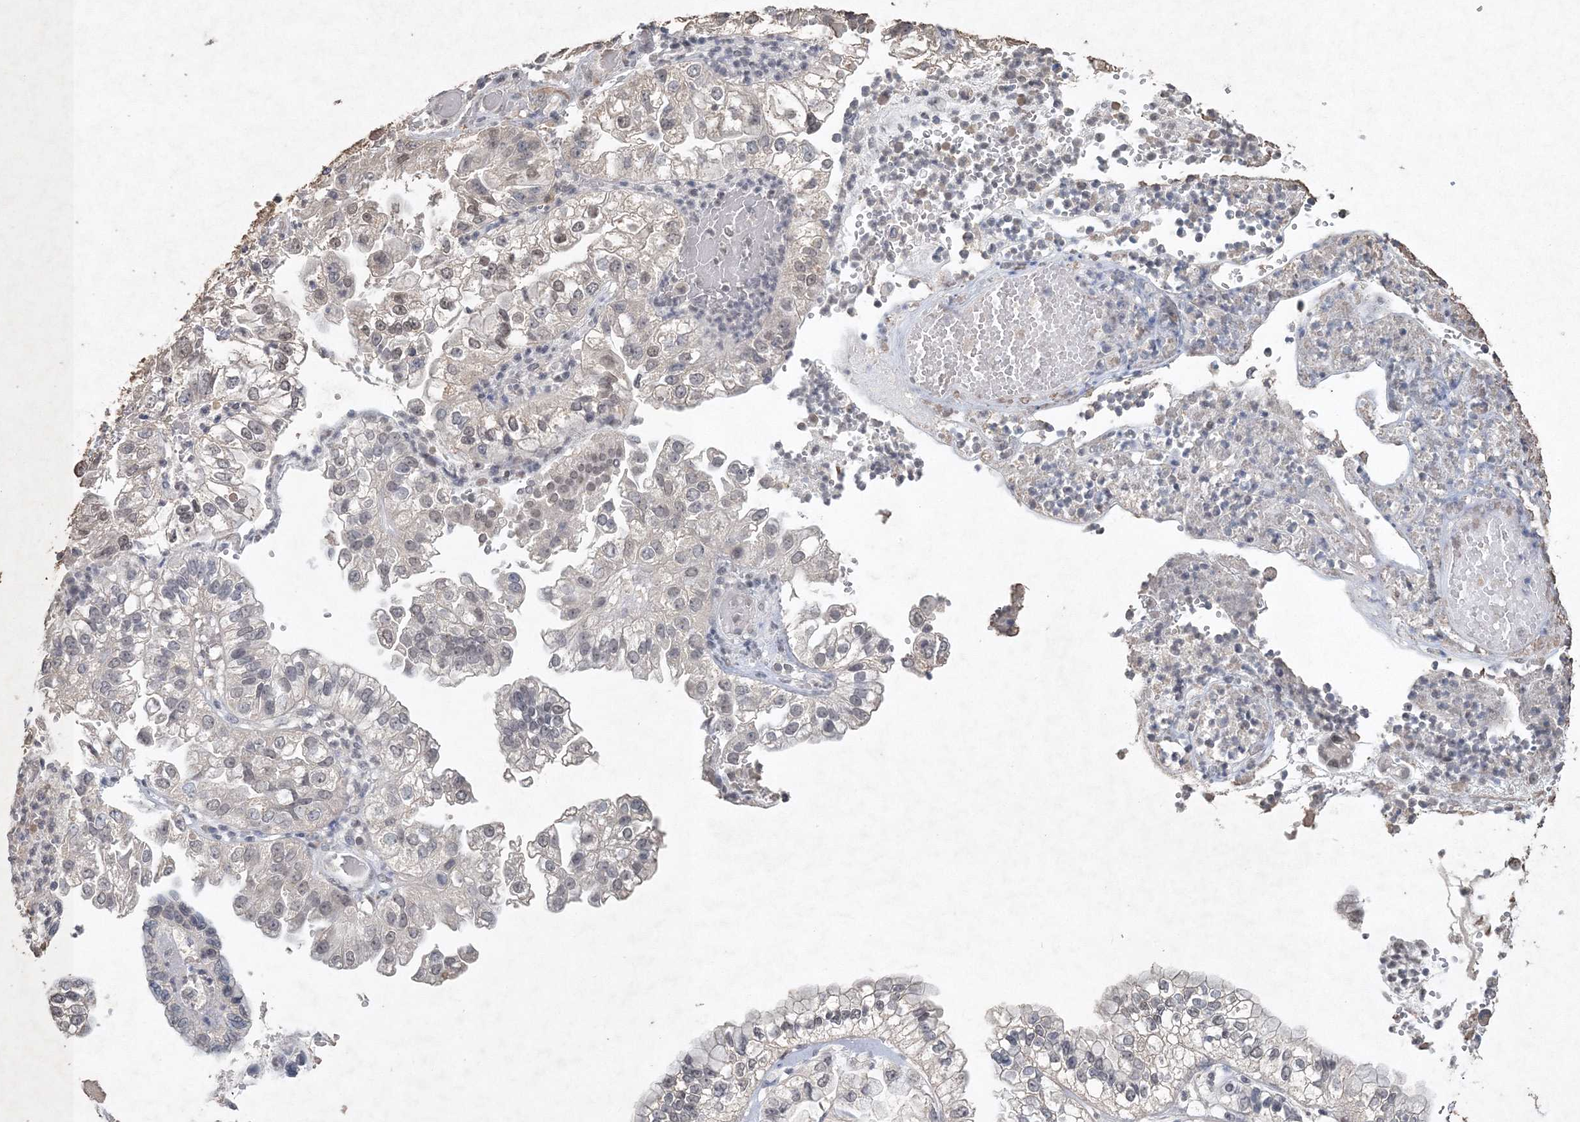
{"staining": {"intensity": "weak", "quantity": "<25%", "location": "cytoplasmic/membranous,nuclear"}, "tissue": "liver cancer", "cell_type": "Tumor cells", "image_type": "cancer", "snomed": [{"axis": "morphology", "description": "Cholangiocarcinoma"}, {"axis": "topography", "description": "Liver"}], "caption": "Tumor cells show no significant staining in liver cancer. Brightfield microscopy of immunohistochemistry (IHC) stained with DAB (brown) and hematoxylin (blue), captured at high magnification.", "gene": "UIMC1", "patient": {"sex": "female", "age": 79}}